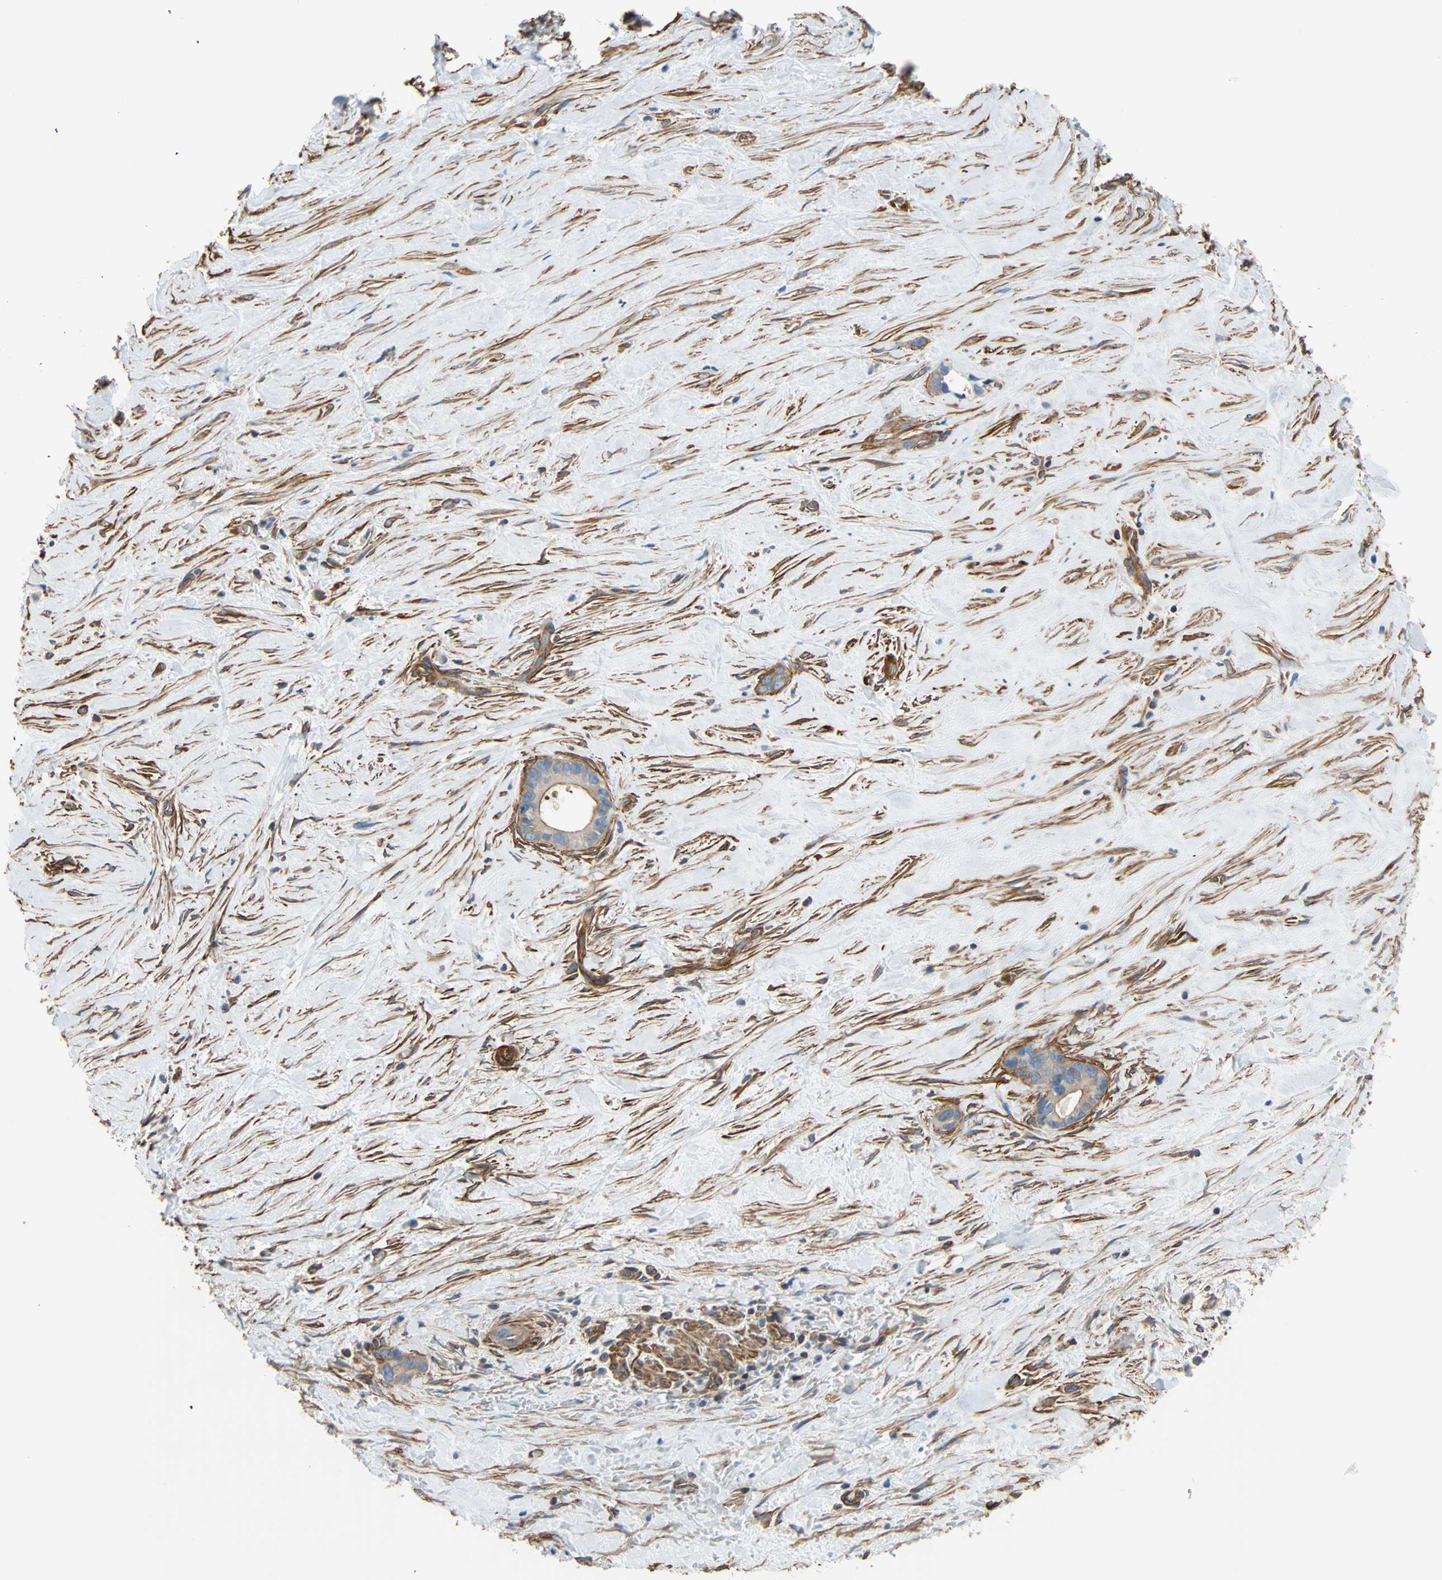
{"staining": {"intensity": "weak", "quantity": "25%-75%", "location": "cytoplasmic/membranous"}, "tissue": "liver cancer", "cell_type": "Tumor cells", "image_type": "cancer", "snomed": [{"axis": "morphology", "description": "Cholangiocarcinoma"}, {"axis": "topography", "description": "Liver"}], "caption": "Liver cholangiocarcinoma stained for a protein (brown) reveals weak cytoplasmic/membranous positive expression in approximately 25%-75% of tumor cells.", "gene": "GALNT10", "patient": {"sex": "female", "age": 55}}